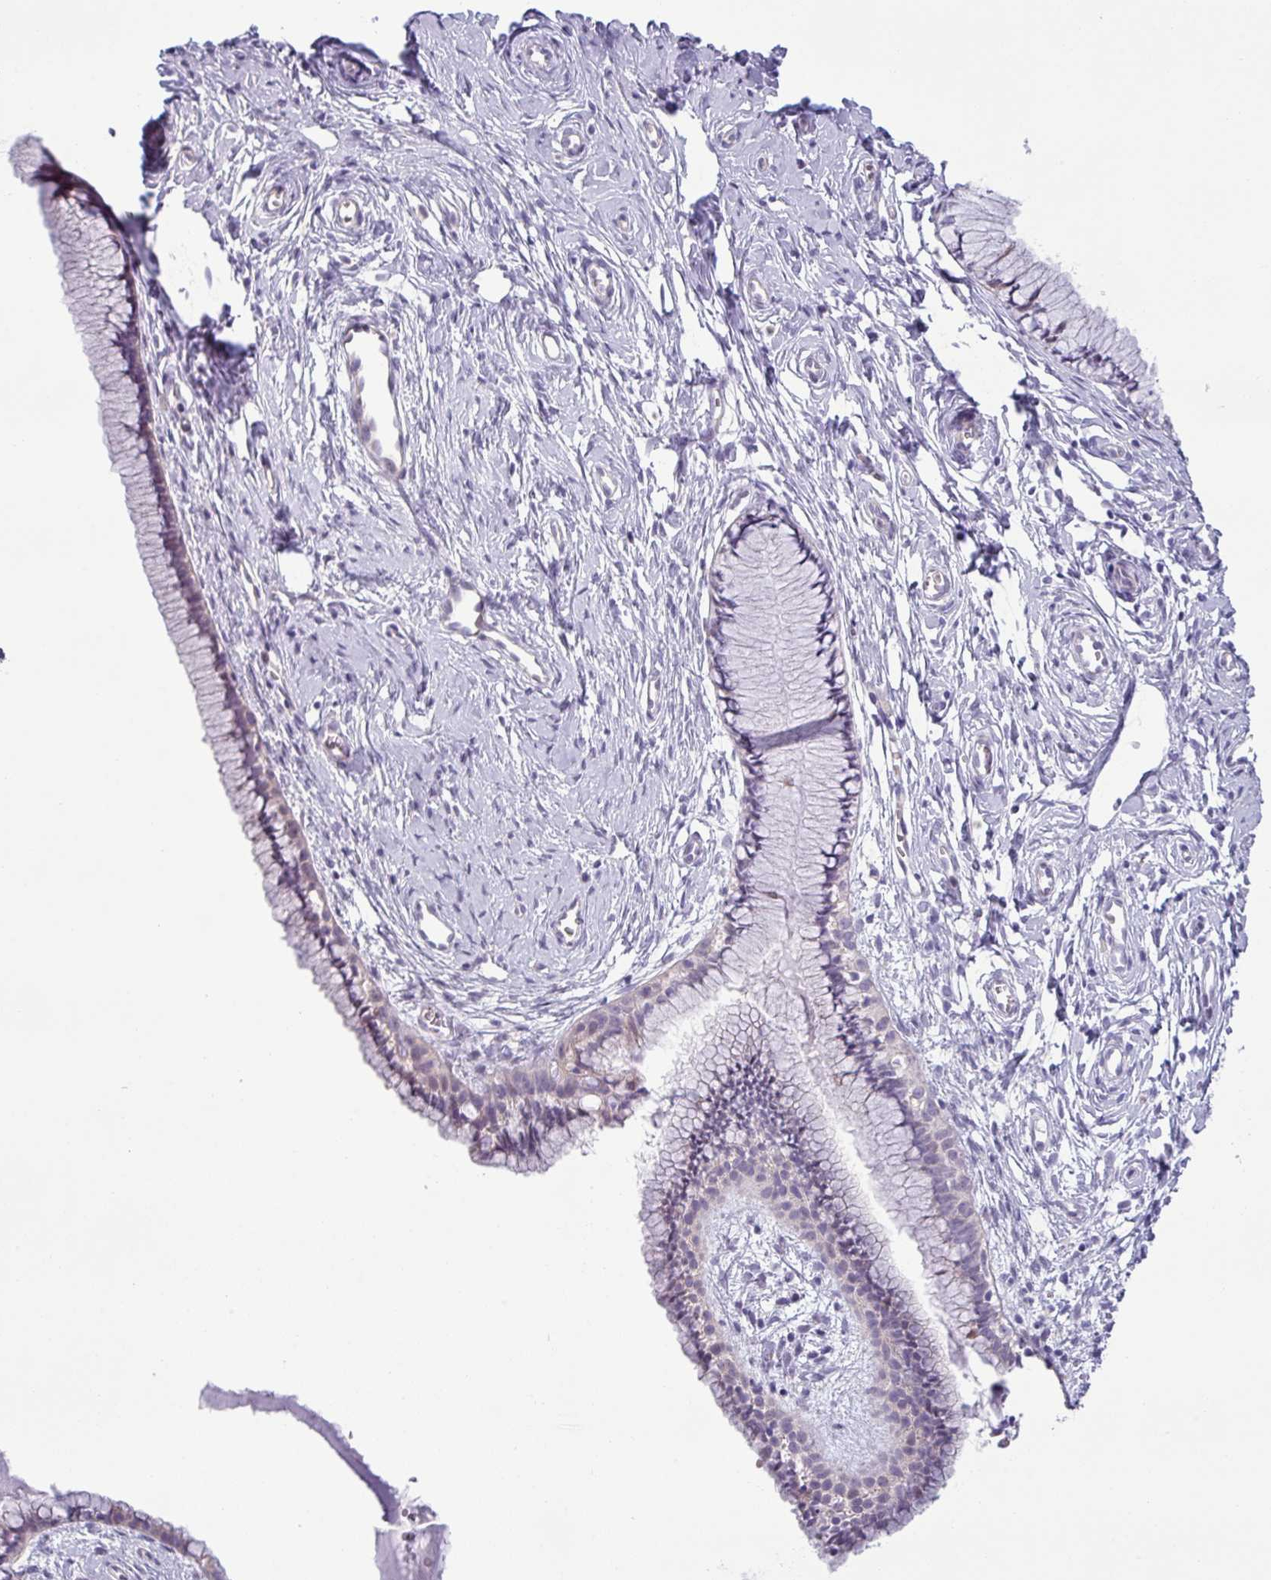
{"staining": {"intensity": "weak", "quantity": "<25%", "location": "cytoplasmic/membranous"}, "tissue": "cervix", "cell_type": "Glandular cells", "image_type": "normal", "snomed": [{"axis": "morphology", "description": "Normal tissue, NOS"}, {"axis": "topography", "description": "Cervix"}], "caption": "IHC histopathology image of benign cervix stained for a protein (brown), which demonstrates no staining in glandular cells.", "gene": "IRGC", "patient": {"sex": "female", "age": 40}}